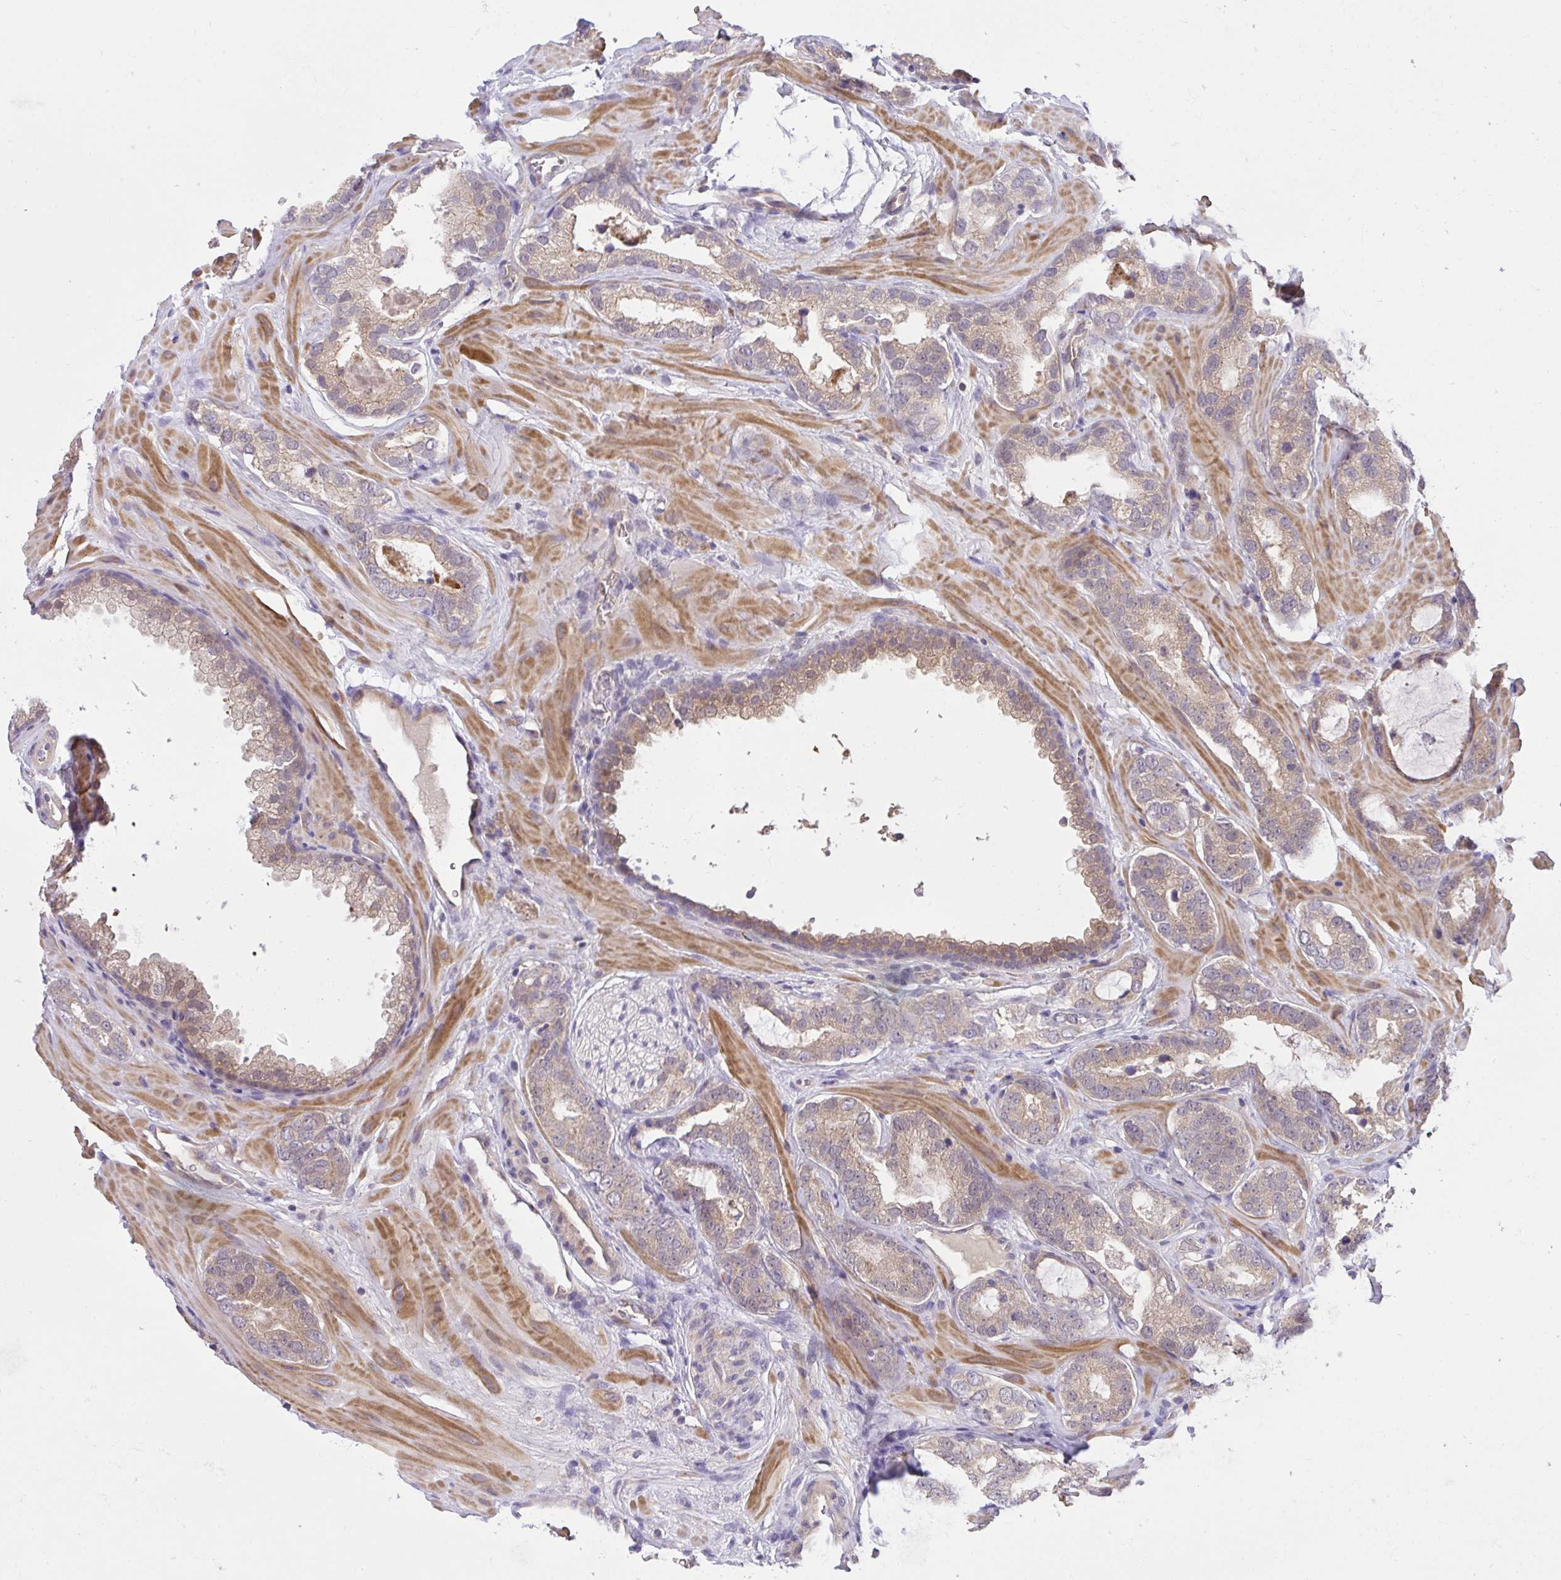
{"staining": {"intensity": "weak", "quantity": "25%-75%", "location": "cytoplasmic/membranous"}, "tissue": "prostate cancer", "cell_type": "Tumor cells", "image_type": "cancer", "snomed": [{"axis": "morphology", "description": "Adenocarcinoma, Low grade"}, {"axis": "topography", "description": "Prostate"}], "caption": "Prostate cancer tissue shows weak cytoplasmic/membranous positivity in about 25%-75% of tumor cells, visualized by immunohistochemistry. Immunohistochemistry stains the protein of interest in brown and the nuclei are stained blue.", "gene": "C19orf54", "patient": {"sex": "male", "age": 62}}